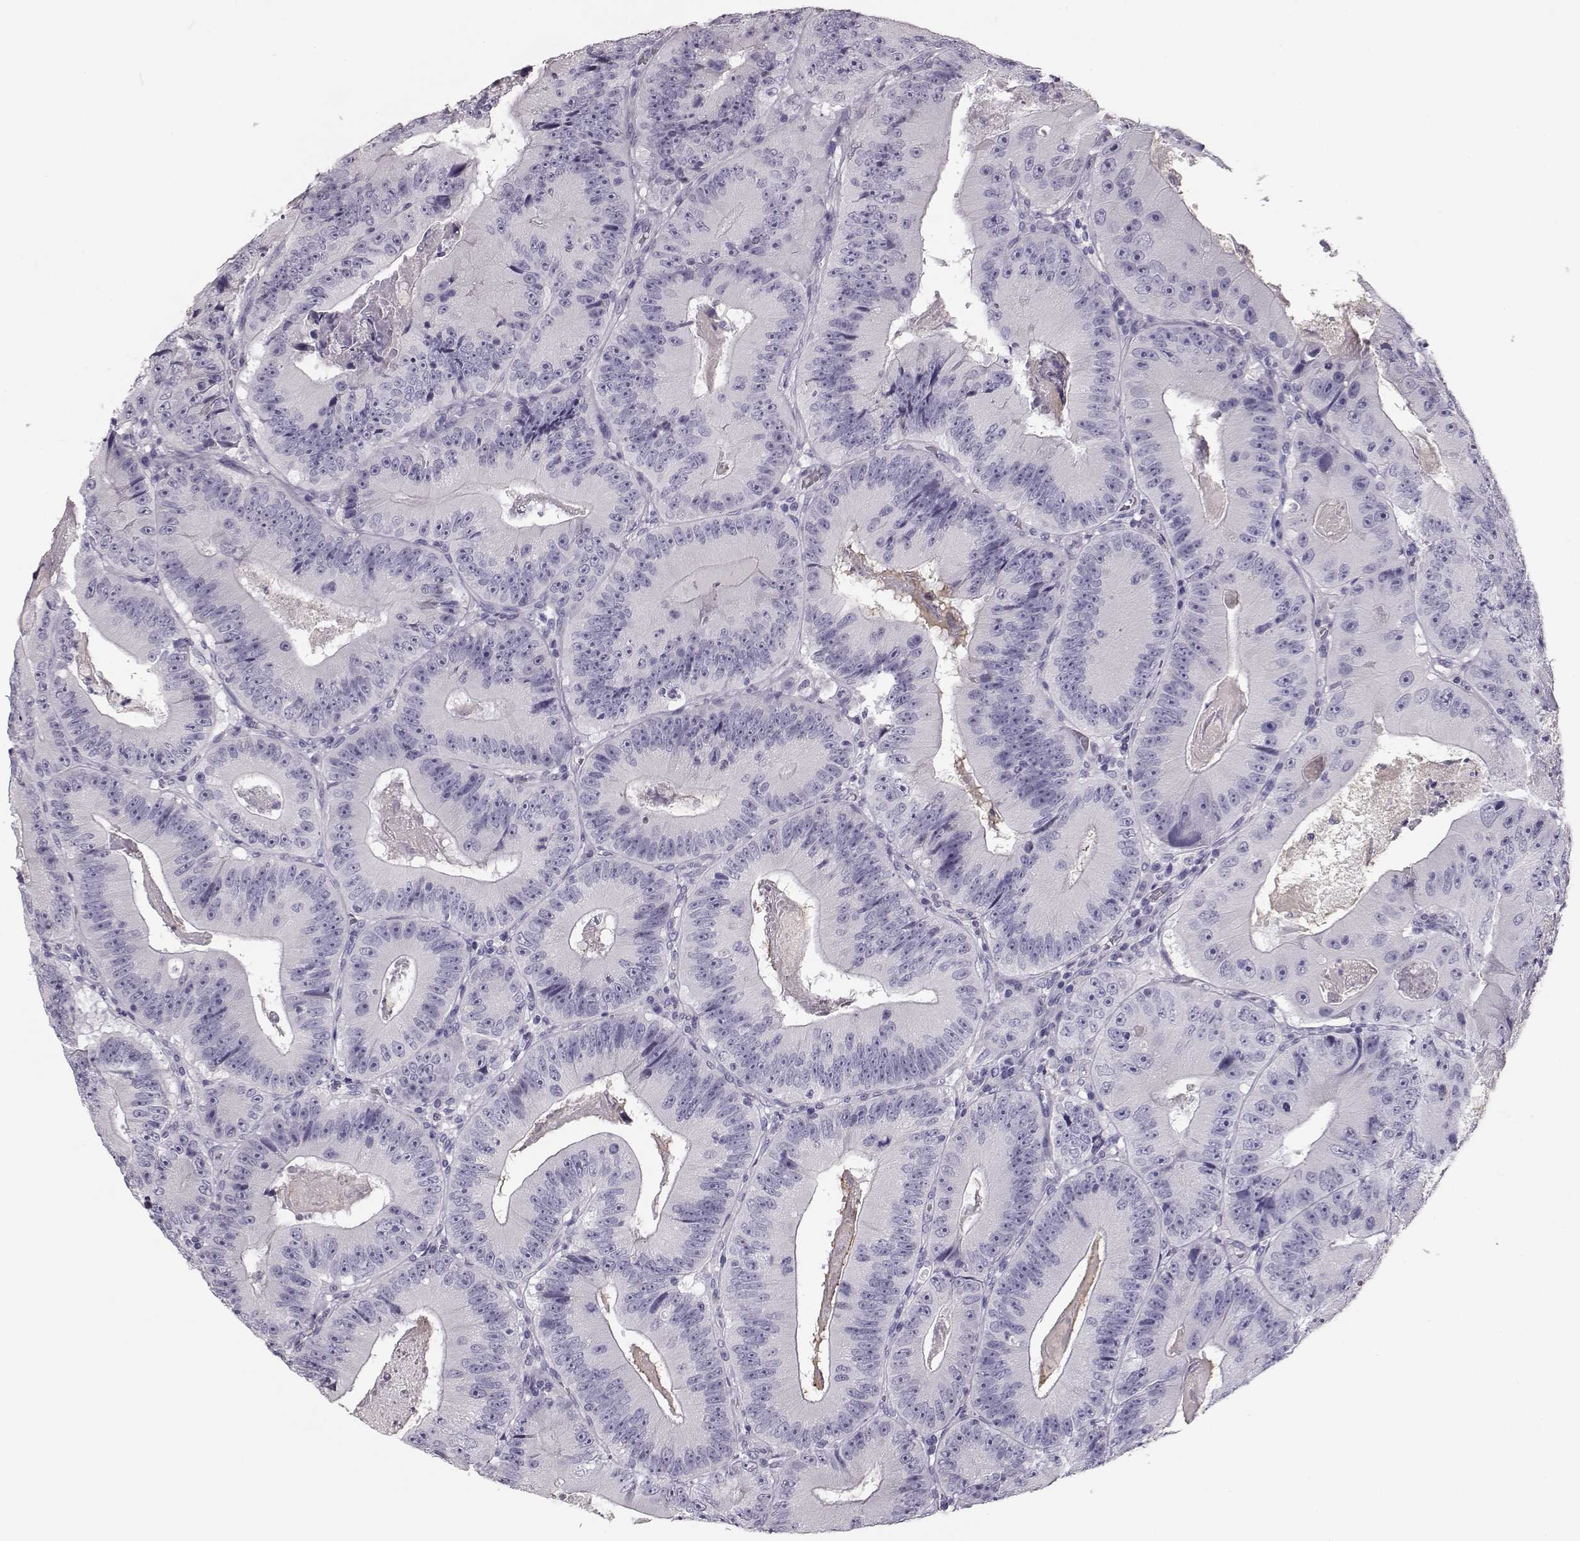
{"staining": {"intensity": "negative", "quantity": "none", "location": "none"}, "tissue": "colorectal cancer", "cell_type": "Tumor cells", "image_type": "cancer", "snomed": [{"axis": "morphology", "description": "Adenocarcinoma, NOS"}, {"axis": "topography", "description": "Colon"}], "caption": "This is an IHC histopathology image of colorectal adenocarcinoma. There is no staining in tumor cells.", "gene": "NPTXR", "patient": {"sex": "female", "age": 86}}